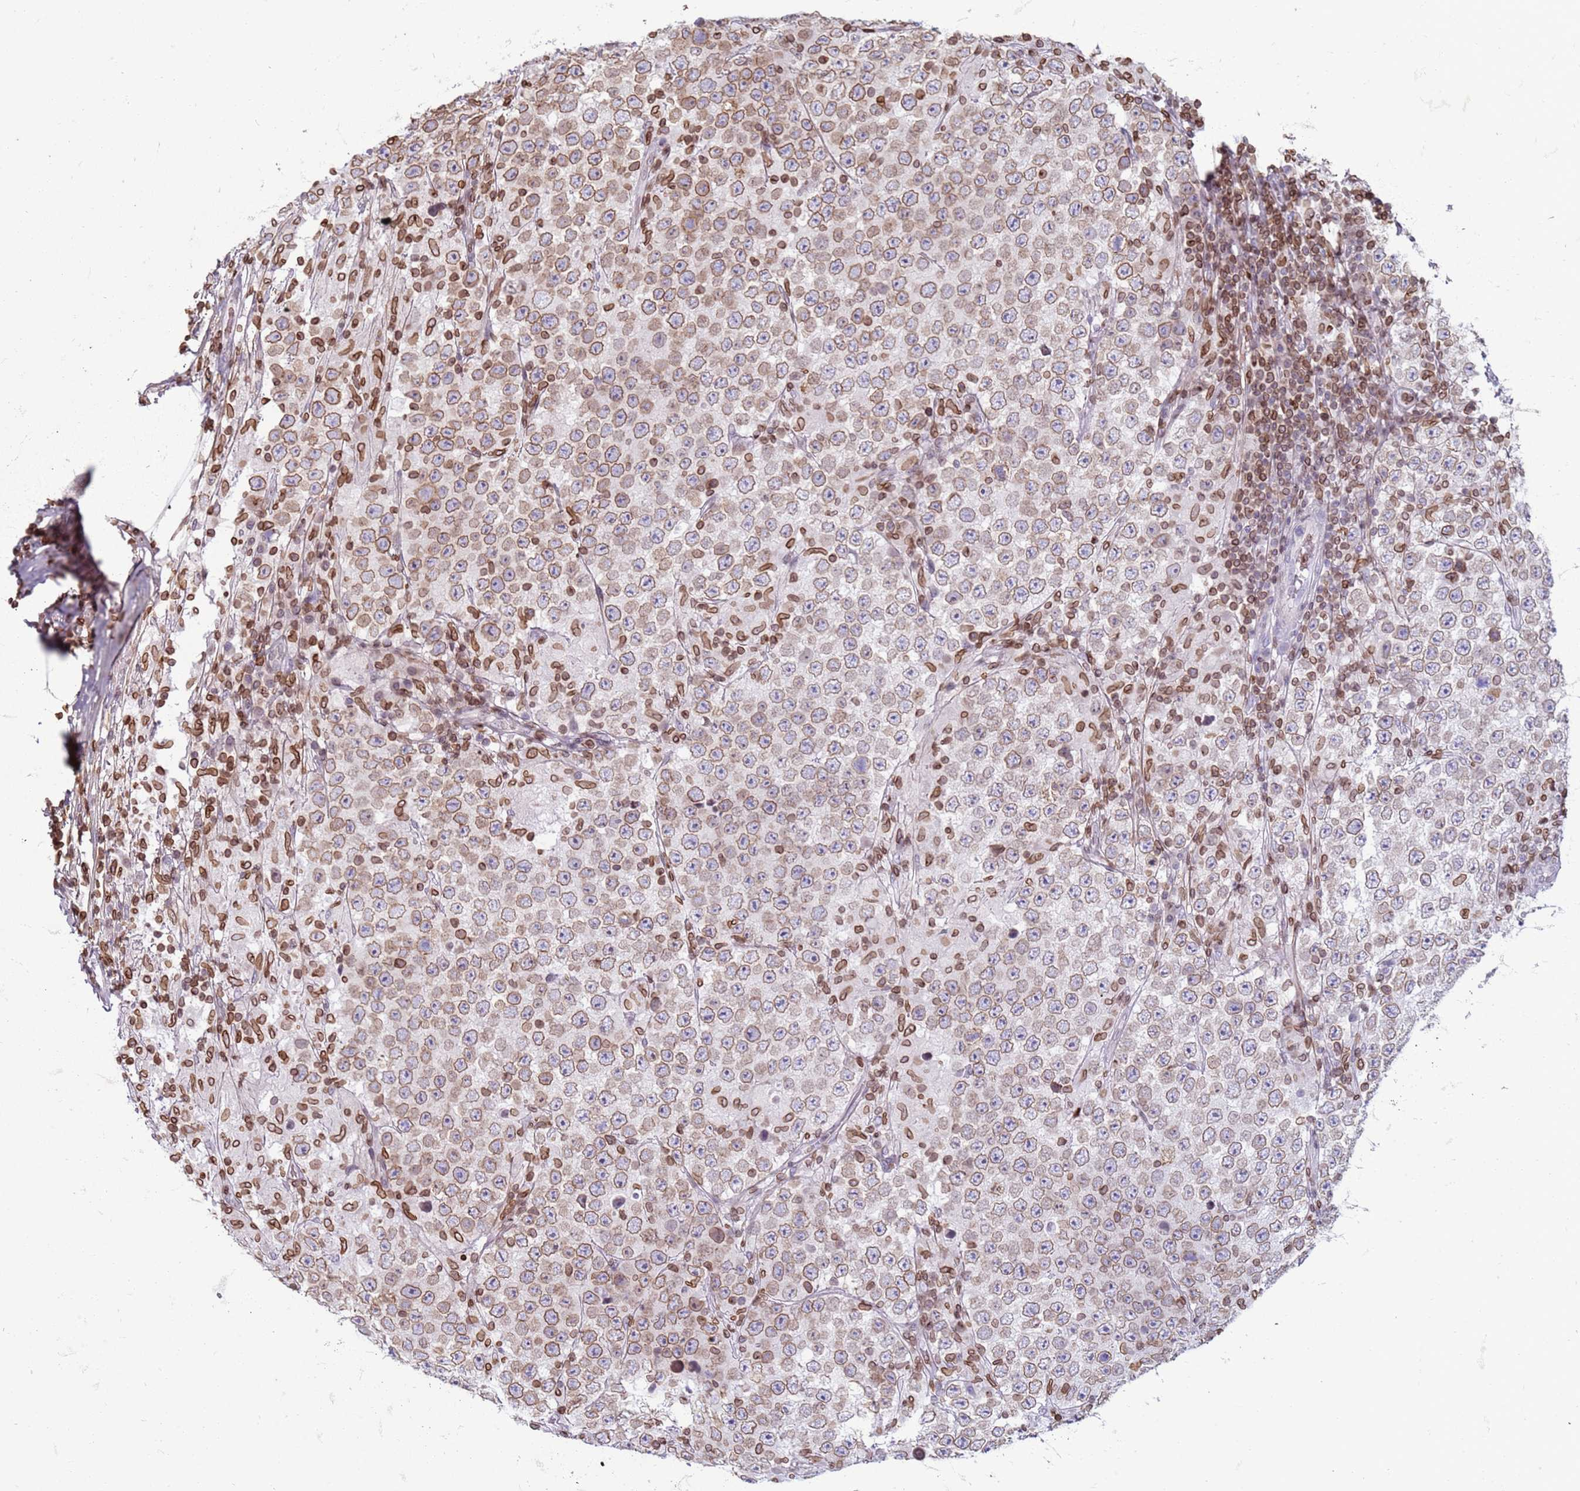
{"staining": {"intensity": "moderate", "quantity": ">75%", "location": "cytoplasmic/membranous,nuclear"}, "tissue": "testis cancer", "cell_type": "Tumor cells", "image_type": "cancer", "snomed": [{"axis": "morphology", "description": "Normal tissue, NOS"}, {"axis": "morphology", "description": "Urothelial carcinoma, High grade"}, {"axis": "morphology", "description": "Seminoma, NOS"}, {"axis": "morphology", "description": "Carcinoma, Embryonal, NOS"}, {"axis": "topography", "description": "Urinary bladder"}, {"axis": "topography", "description": "Testis"}], "caption": "Protein staining displays moderate cytoplasmic/membranous and nuclear staining in approximately >75% of tumor cells in testis cancer (embryonal carcinoma).", "gene": "METTL25B", "patient": {"sex": "male", "age": 41}}